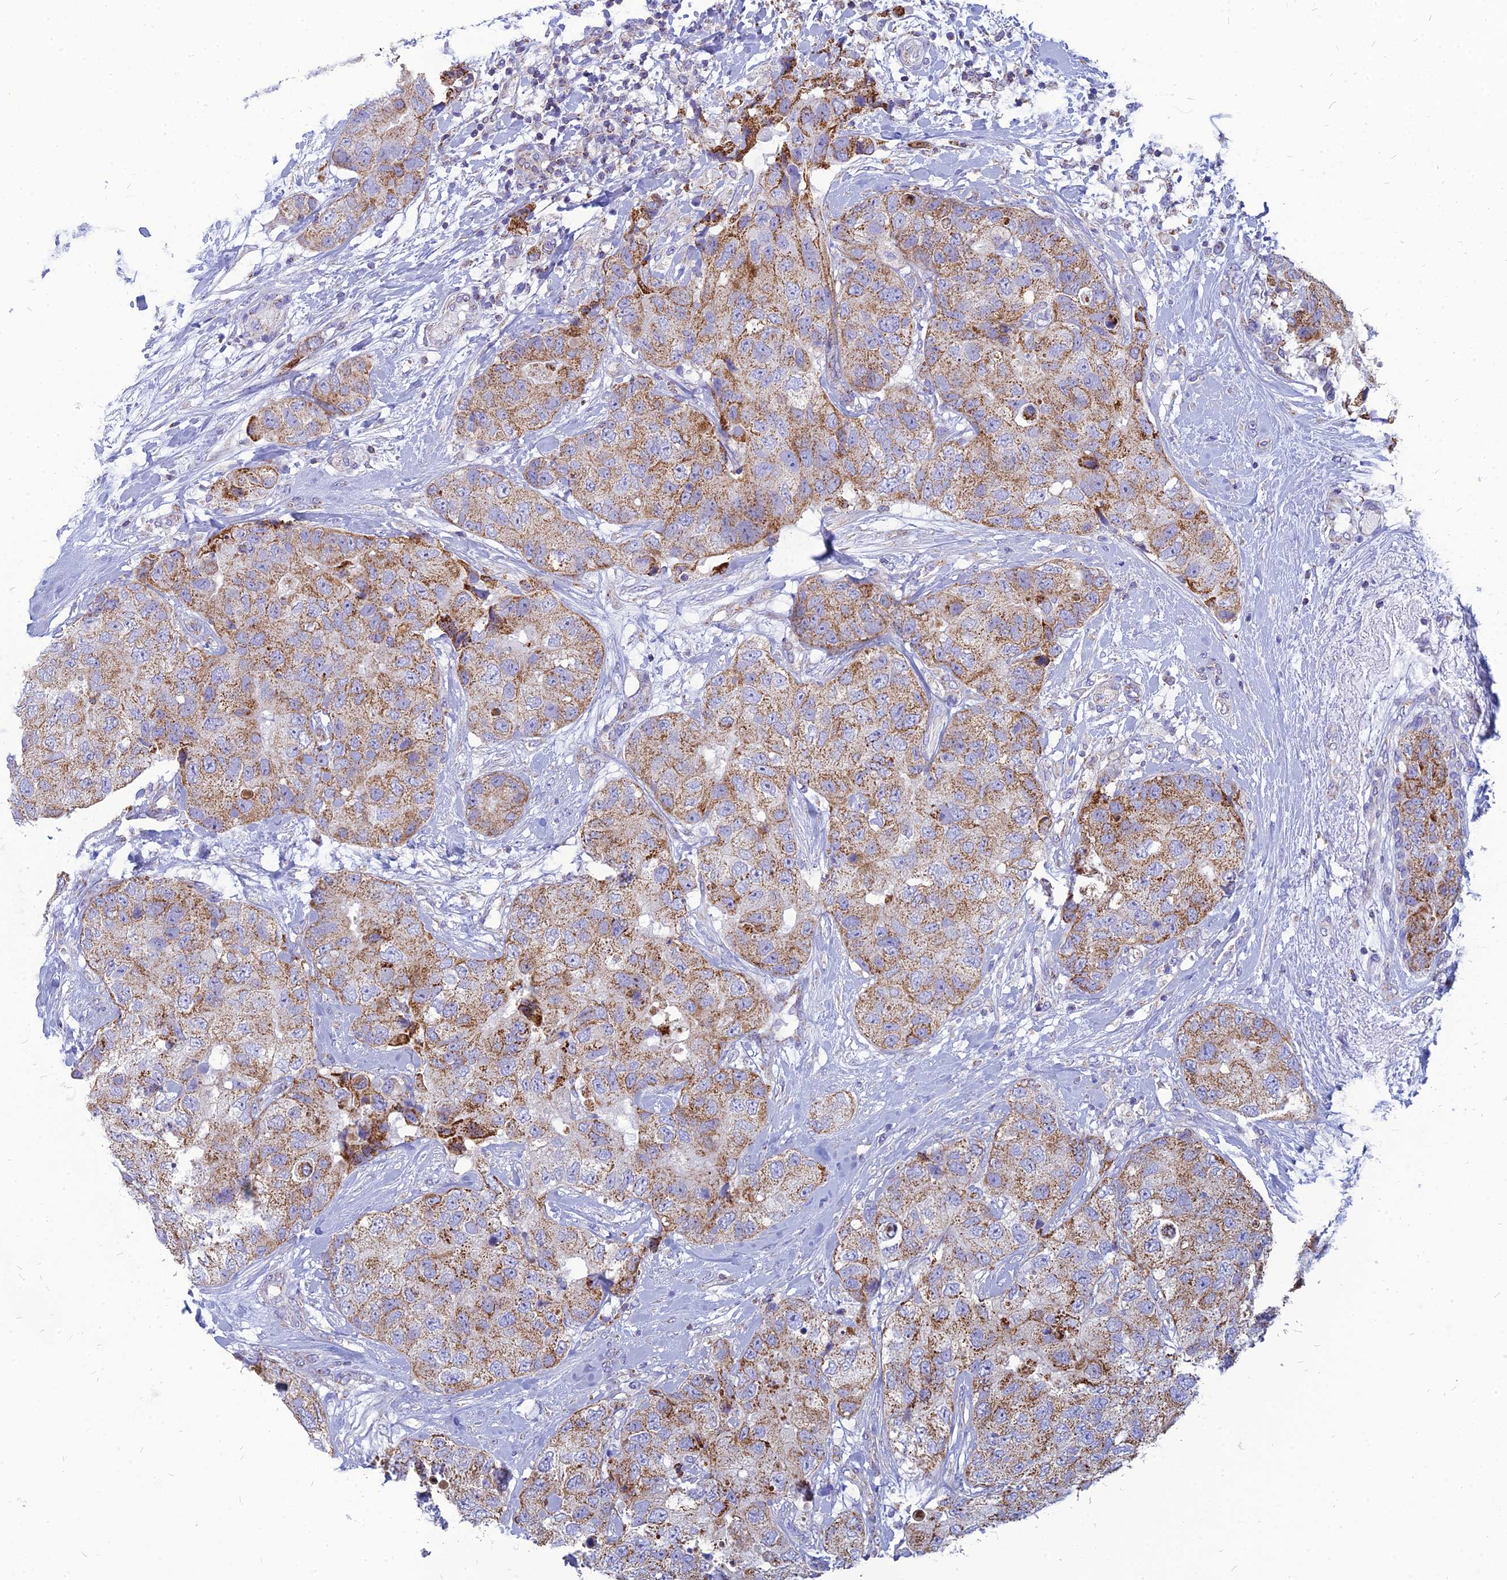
{"staining": {"intensity": "moderate", "quantity": ">75%", "location": "cytoplasmic/membranous"}, "tissue": "breast cancer", "cell_type": "Tumor cells", "image_type": "cancer", "snomed": [{"axis": "morphology", "description": "Duct carcinoma"}, {"axis": "topography", "description": "Breast"}], "caption": "A micrograph showing moderate cytoplasmic/membranous expression in about >75% of tumor cells in breast intraductal carcinoma, as visualized by brown immunohistochemical staining.", "gene": "PACC1", "patient": {"sex": "female", "age": 62}}